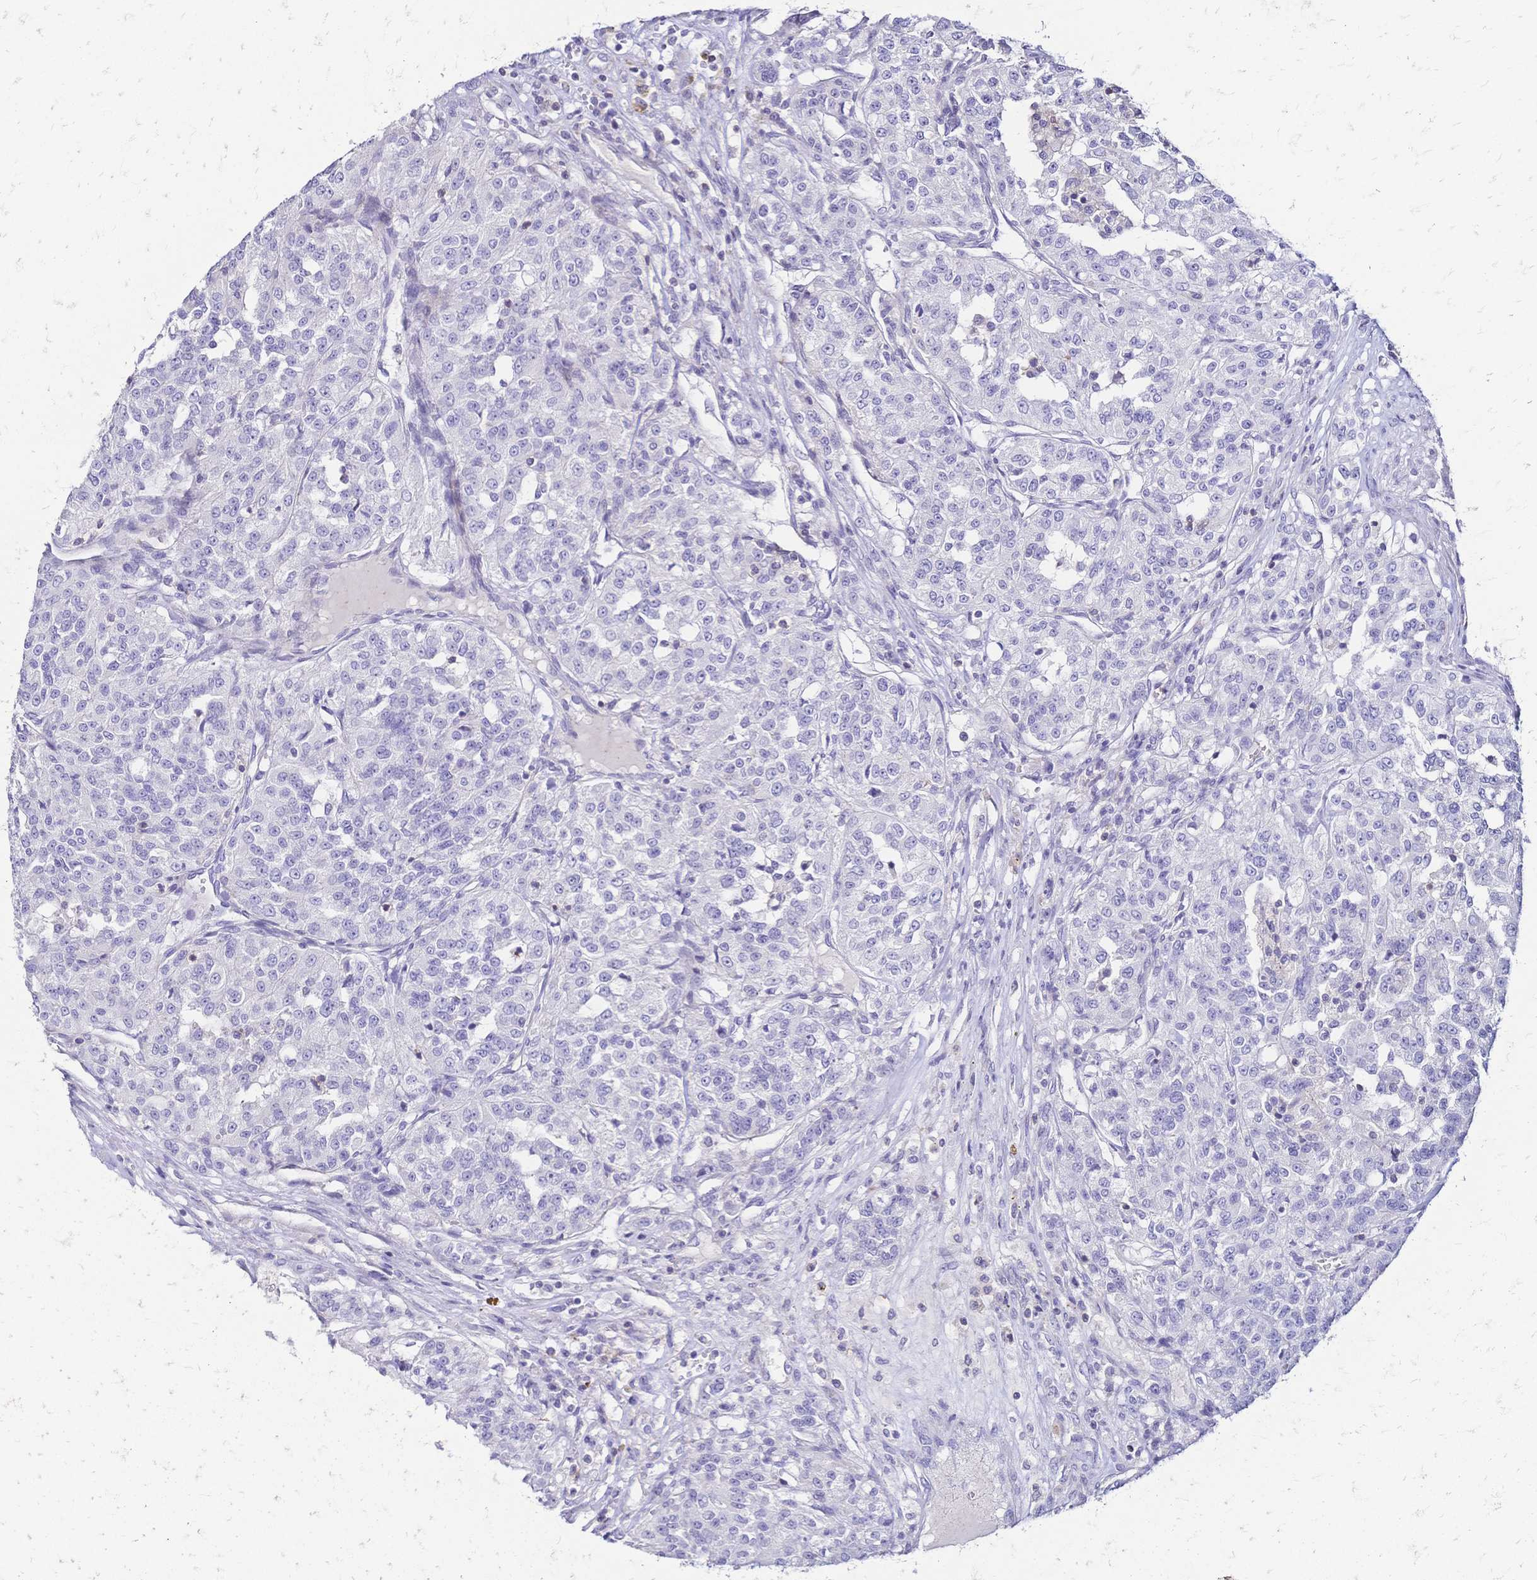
{"staining": {"intensity": "negative", "quantity": "none", "location": "none"}, "tissue": "renal cancer", "cell_type": "Tumor cells", "image_type": "cancer", "snomed": [{"axis": "morphology", "description": "Adenocarcinoma, NOS"}, {"axis": "topography", "description": "Kidney"}], "caption": "This is a histopathology image of IHC staining of renal cancer, which shows no expression in tumor cells.", "gene": "IL2RA", "patient": {"sex": "female", "age": 63}}